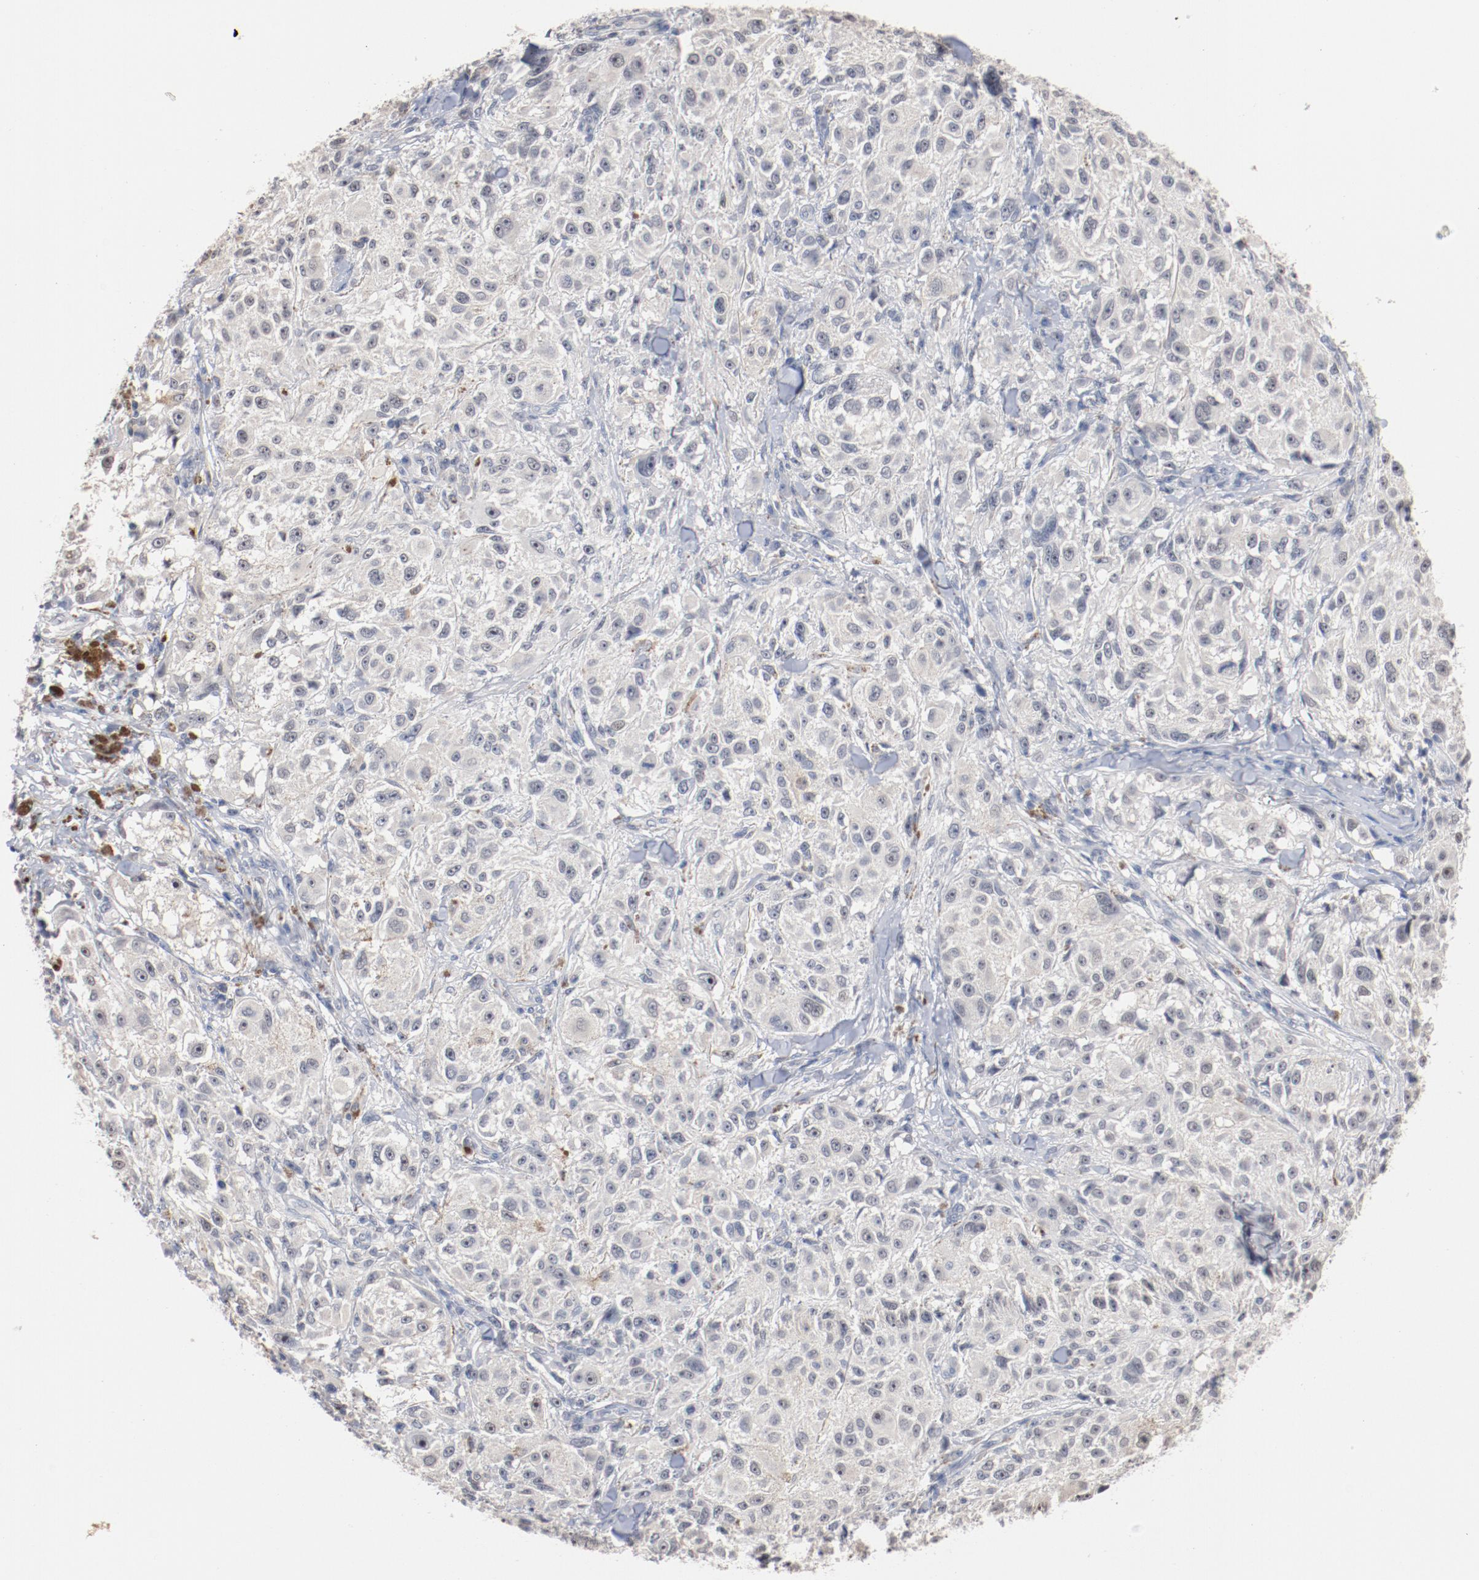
{"staining": {"intensity": "negative", "quantity": "none", "location": "none"}, "tissue": "melanoma", "cell_type": "Tumor cells", "image_type": "cancer", "snomed": [{"axis": "morphology", "description": "Necrosis, NOS"}, {"axis": "morphology", "description": "Malignant melanoma, NOS"}, {"axis": "topography", "description": "Skin"}], "caption": "Protein analysis of melanoma reveals no significant staining in tumor cells.", "gene": "ERICH1", "patient": {"sex": "female", "age": 87}}